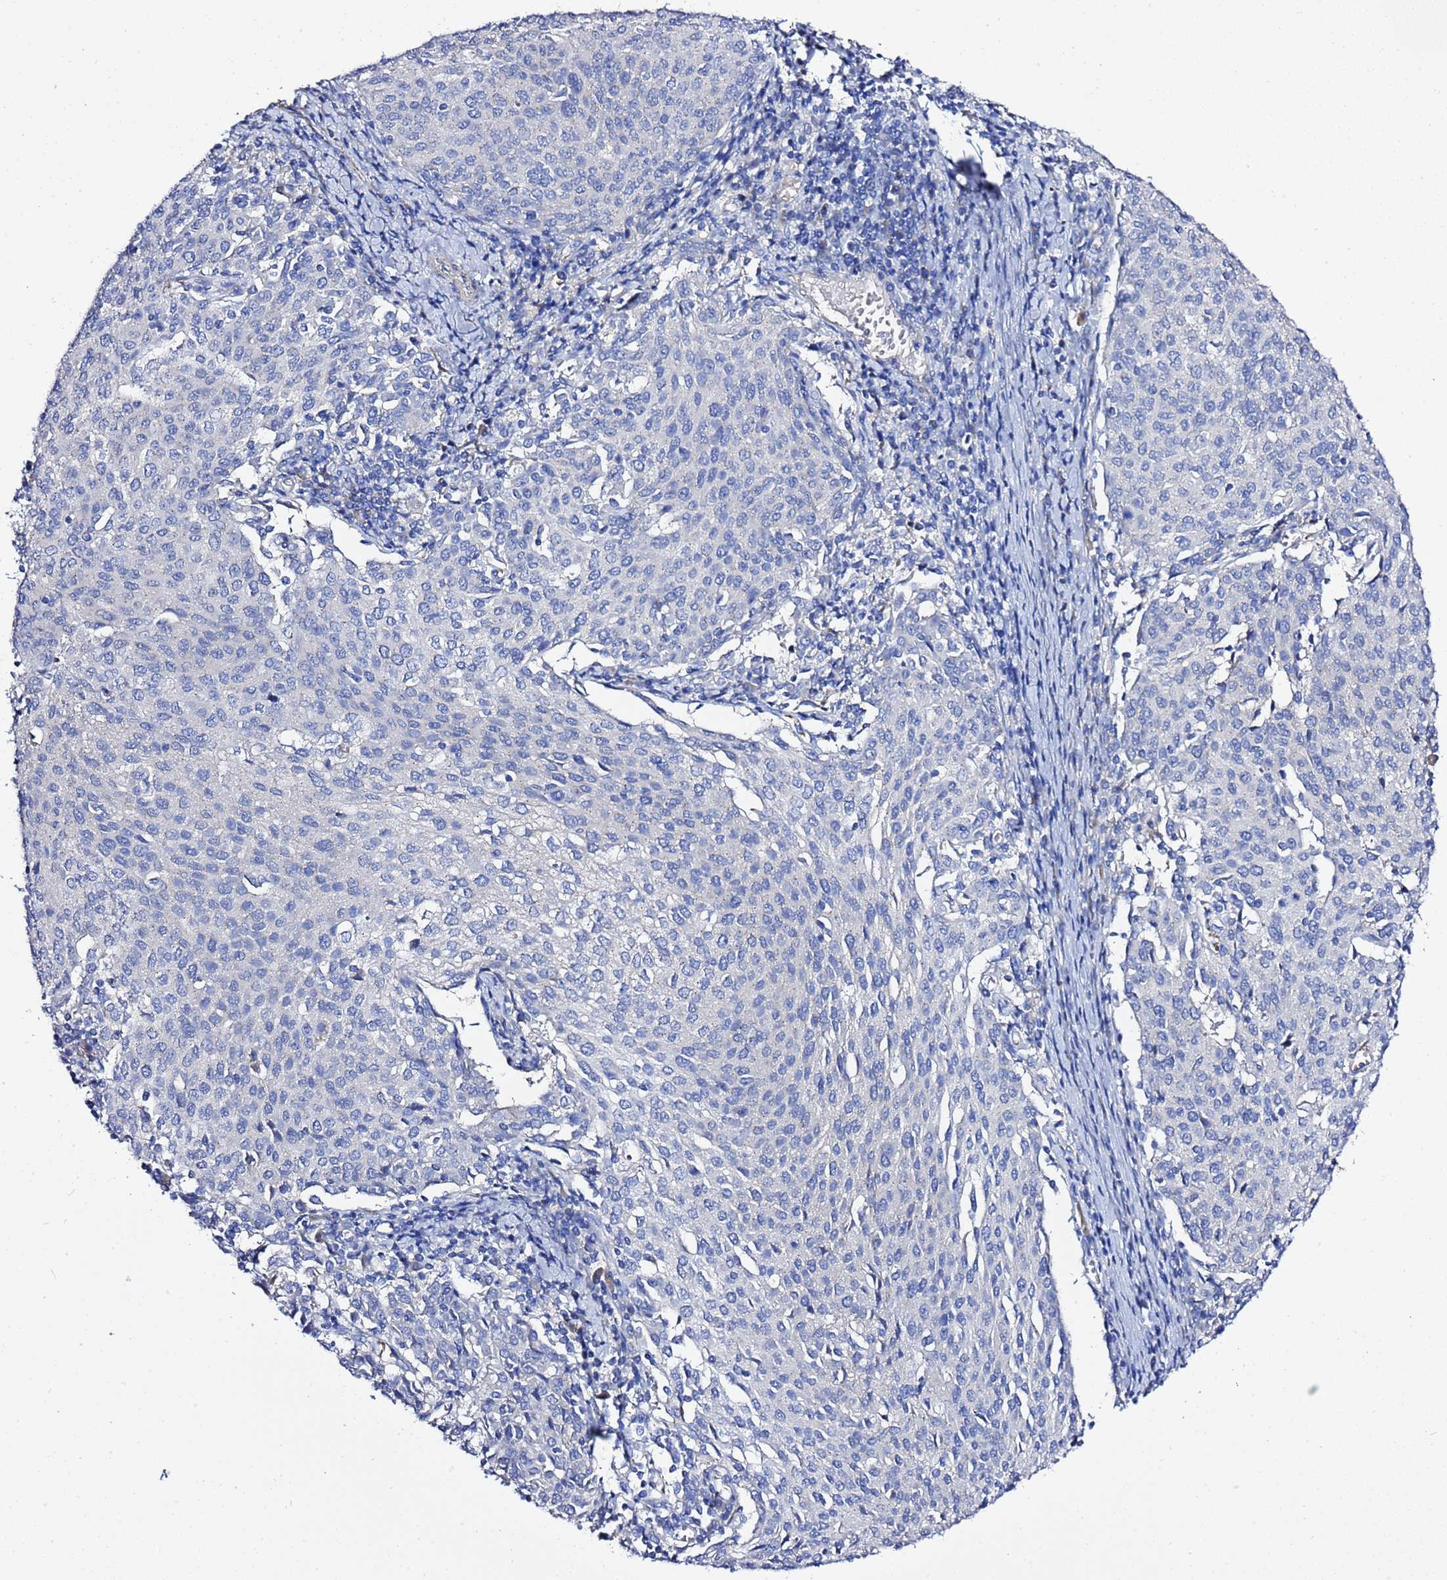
{"staining": {"intensity": "negative", "quantity": "none", "location": "none"}, "tissue": "cervical cancer", "cell_type": "Tumor cells", "image_type": "cancer", "snomed": [{"axis": "morphology", "description": "Squamous cell carcinoma, NOS"}, {"axis": "topography", "description": "Cervix"}], "caption": "Cervical cancer stained for a protein using IHC shows no staining tumor cells.", "gene": "USP18", "patient": {"sex": "female", "age": 46}}